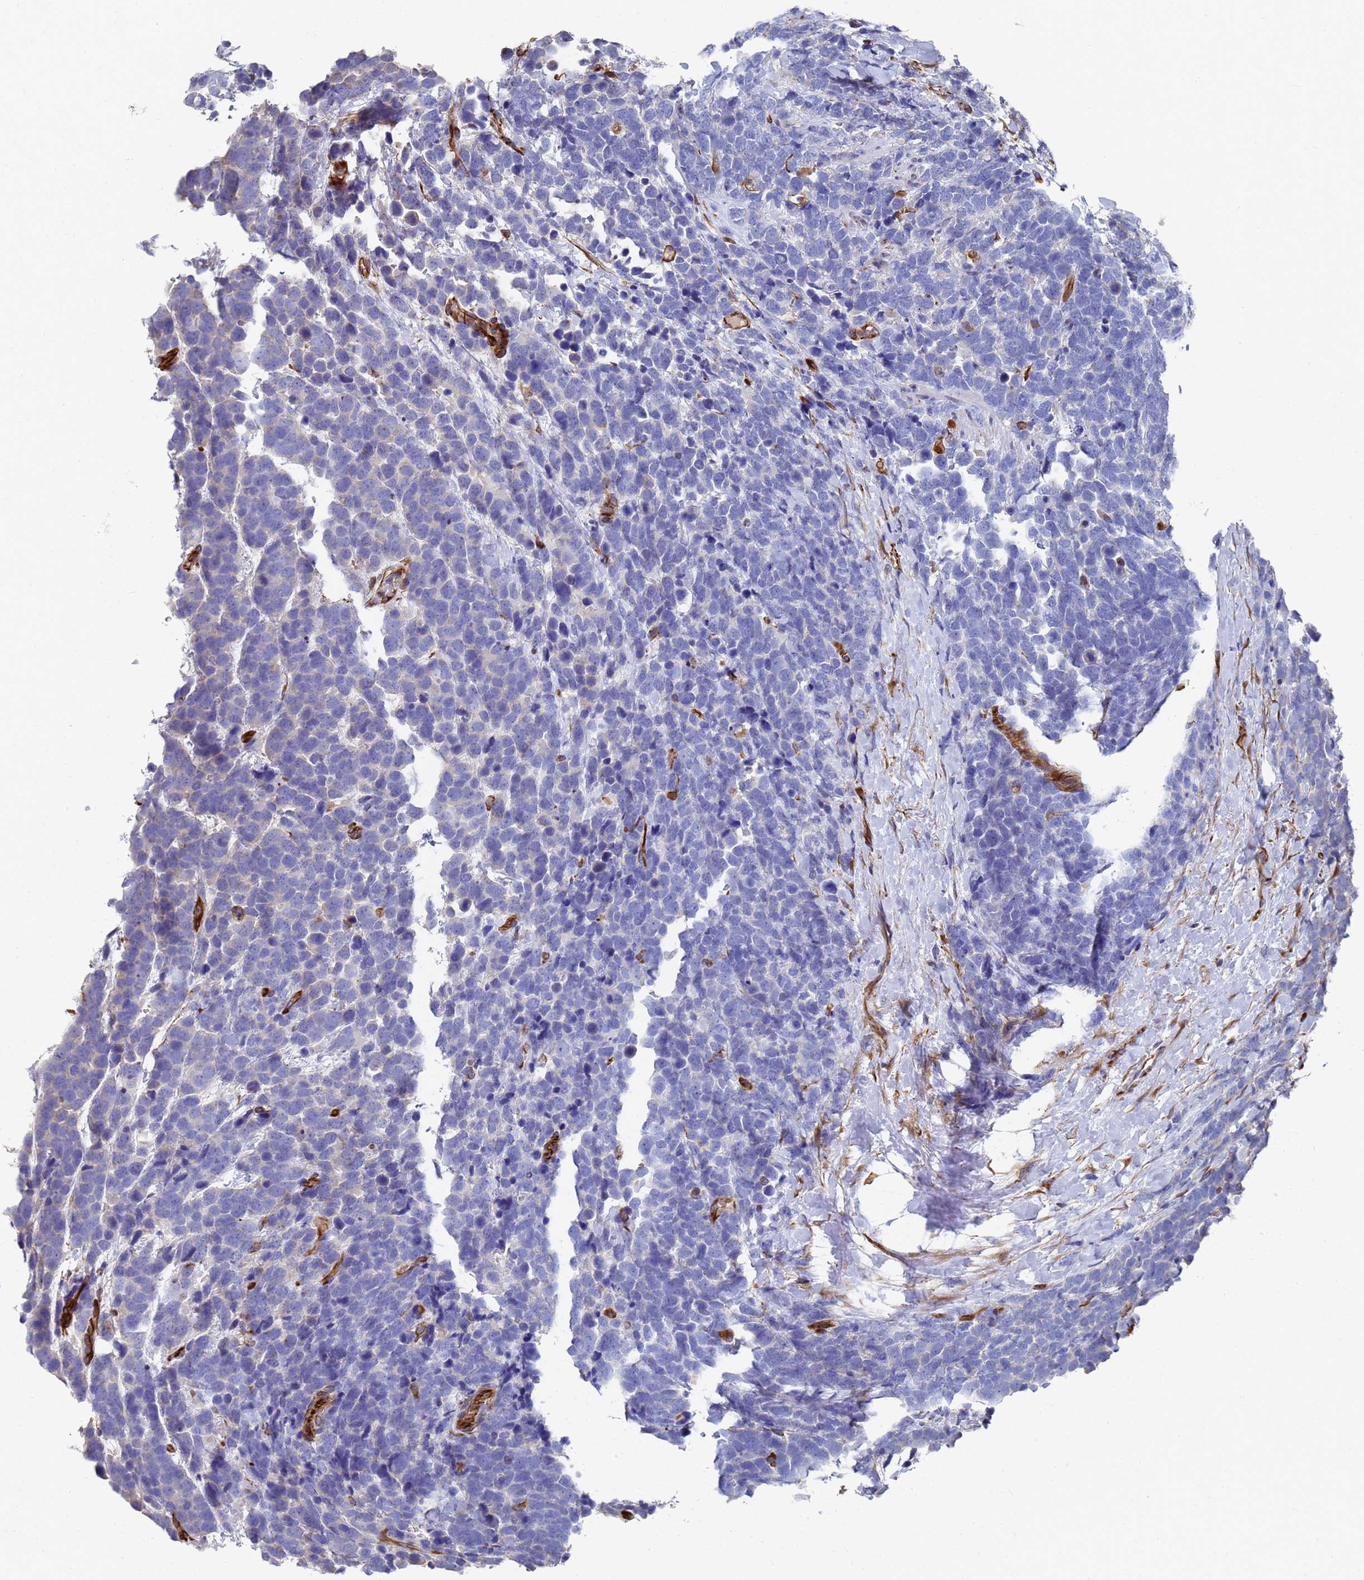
{"staining": {"intensity": "negative", "quantity": "none", "location": "none"}, "tissue": "urothelial cancer", "cell_type": "Tumor cells", "image_type": "cancer", "snomed": [{"axis": "morphology", "description": "Urothelial carcinoma, High grade"}, {"axis": "topography", "description": "Urinary bladder"}], "caption": "This is a photomicrograph of IHC staining of urothelial cancer, which shows no staining in tumor cells. (Brightfield microscopy of DAB (3,3'-diaminobenzidine) immunohistochemistry (IHC) at high magnification).", "gene": "SYT13", "patient": {"sex": "female", "age": 82}}